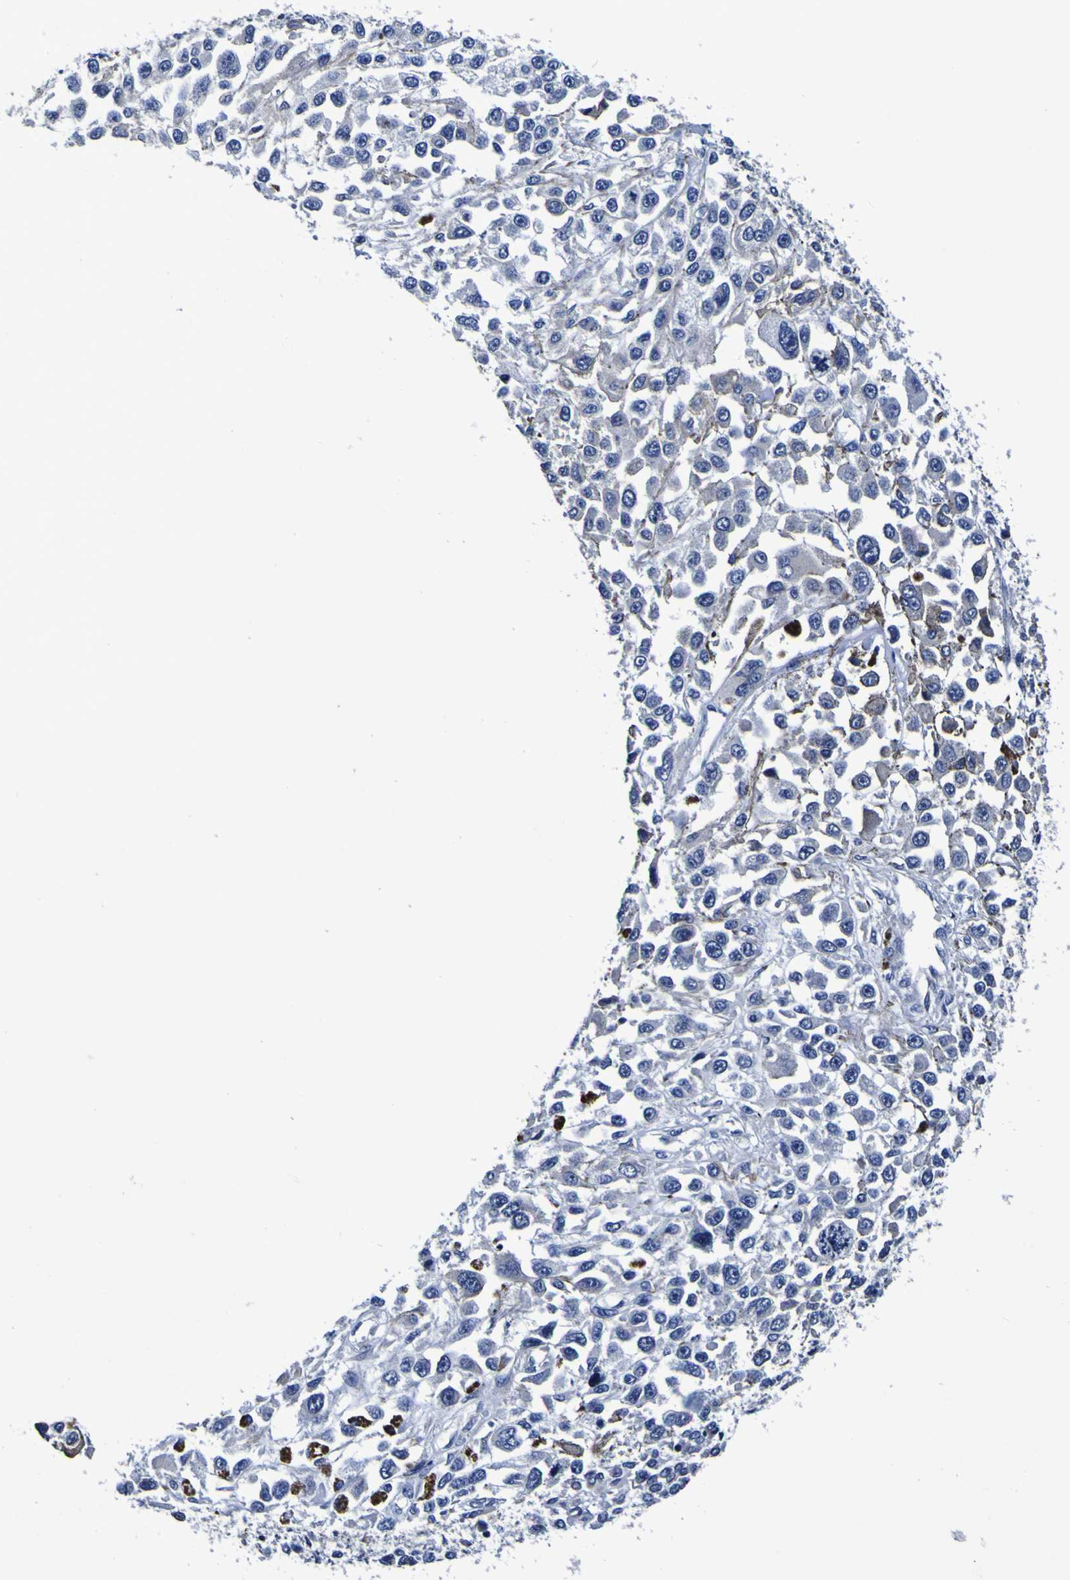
{"staining": {"intensity": "negative", "quantity": "none", "location": "none"}, "tissue": "melanoma", "cell_type": "Tumor cells", "image_type": "cancer", "snomed": [{"axis": "morphology", "description": "Malignant melanoma, Metastatic site"}, {"axis": "topography", "description": "Lymph node"}], "caption": "Tumor cells are negative for brown protein staining in melanoma.", "gene": "PDLIM4", "patient": {"sex": "male", "age": 59}}